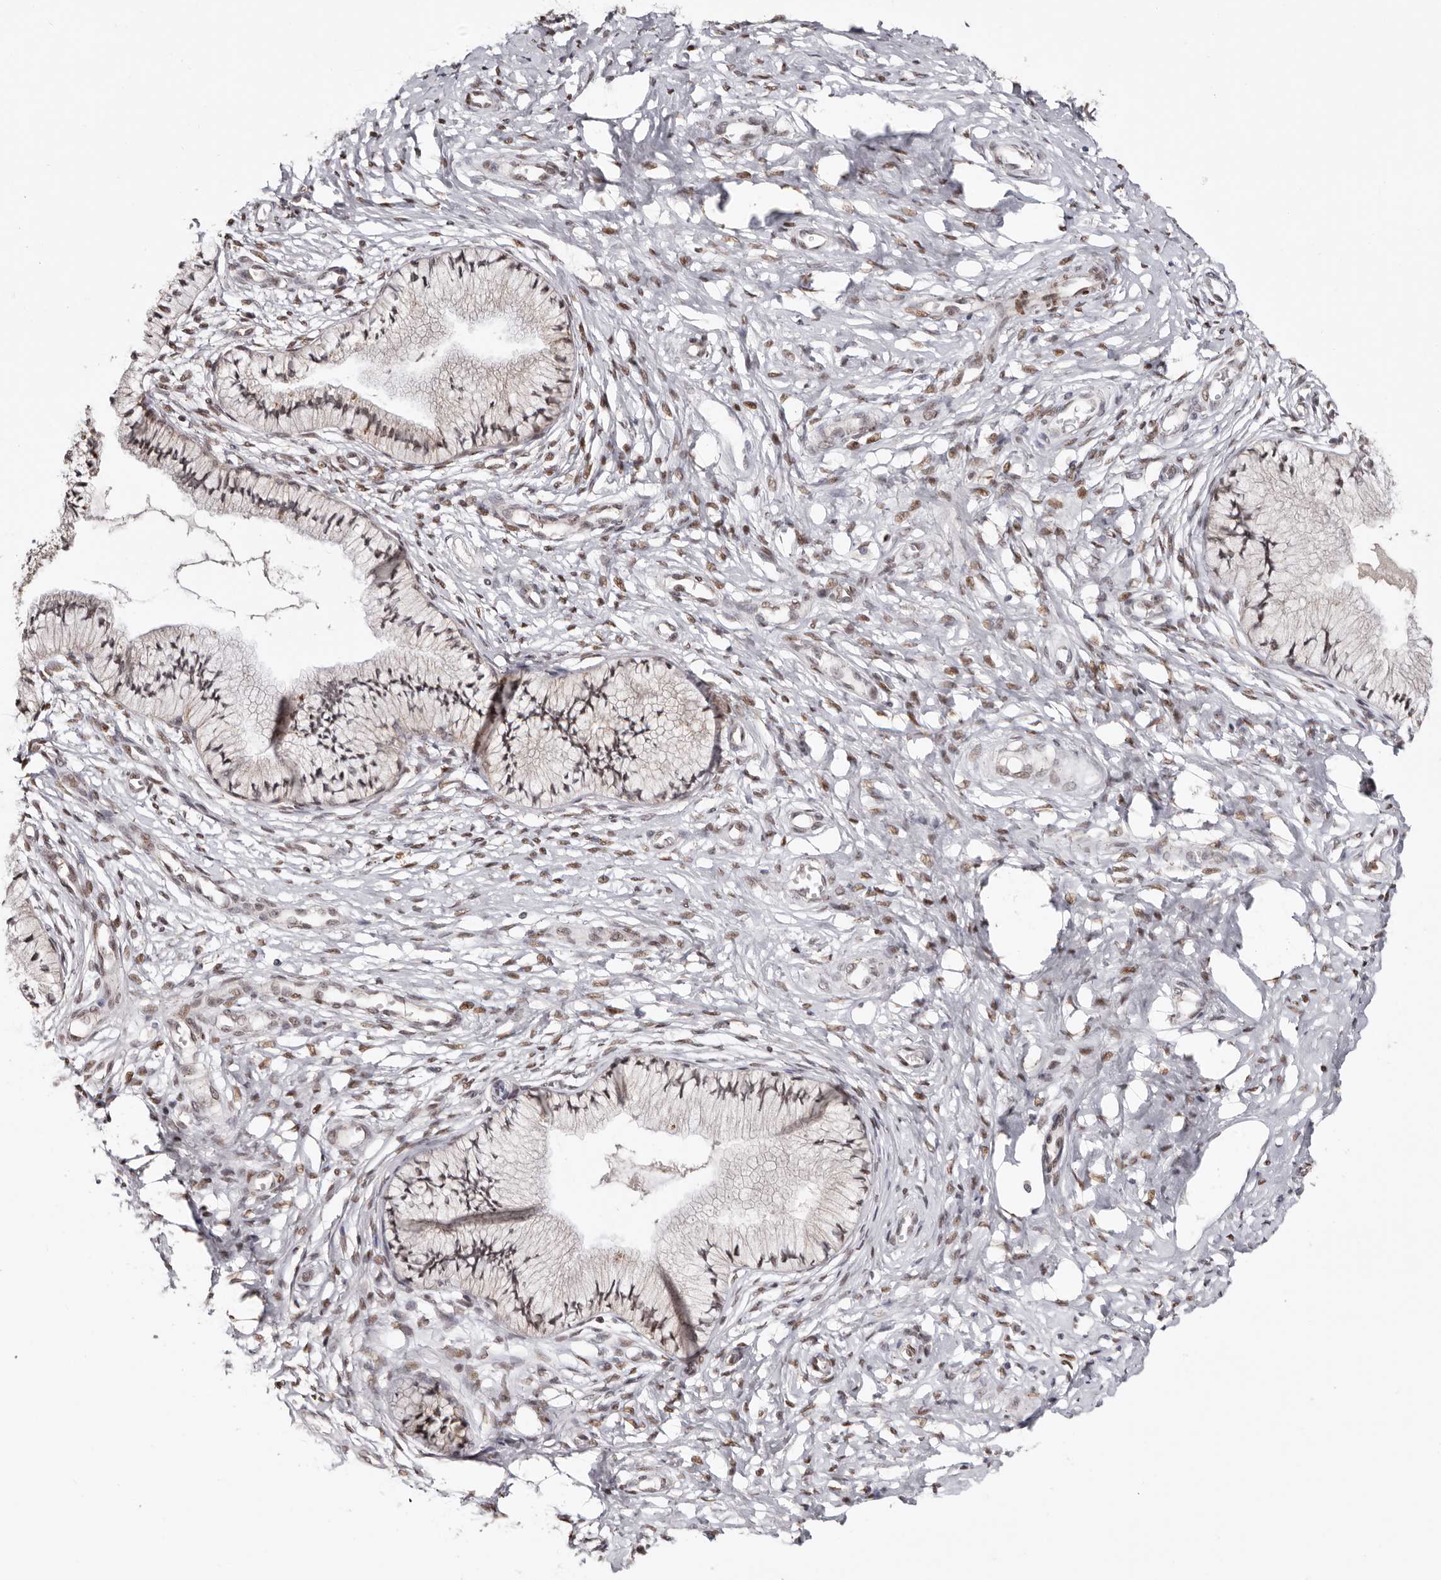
{"staining": {"intensity": "moderate", "quantity": "25%-75%", "location": "cytoplasmic/membranous,nuclear"}, "tissue": "cervix", "cell_type": "Glandular cells", "image_type": "normal", "snomed": [{"axis": "morphology", "description": "Normal tissue, NOS"}, {"axis": "topography", "description": "Cervix"}], "caption": "A high-resolution micrograph shows immunohistochemistry staining of normal cervix, which exhibits moderate cytoplasmic/membranous,nuclear expression in about 25%-75% of glandular cells.", "gene": "SMAD7", "patient": {"sex": "female", "age": 36}}